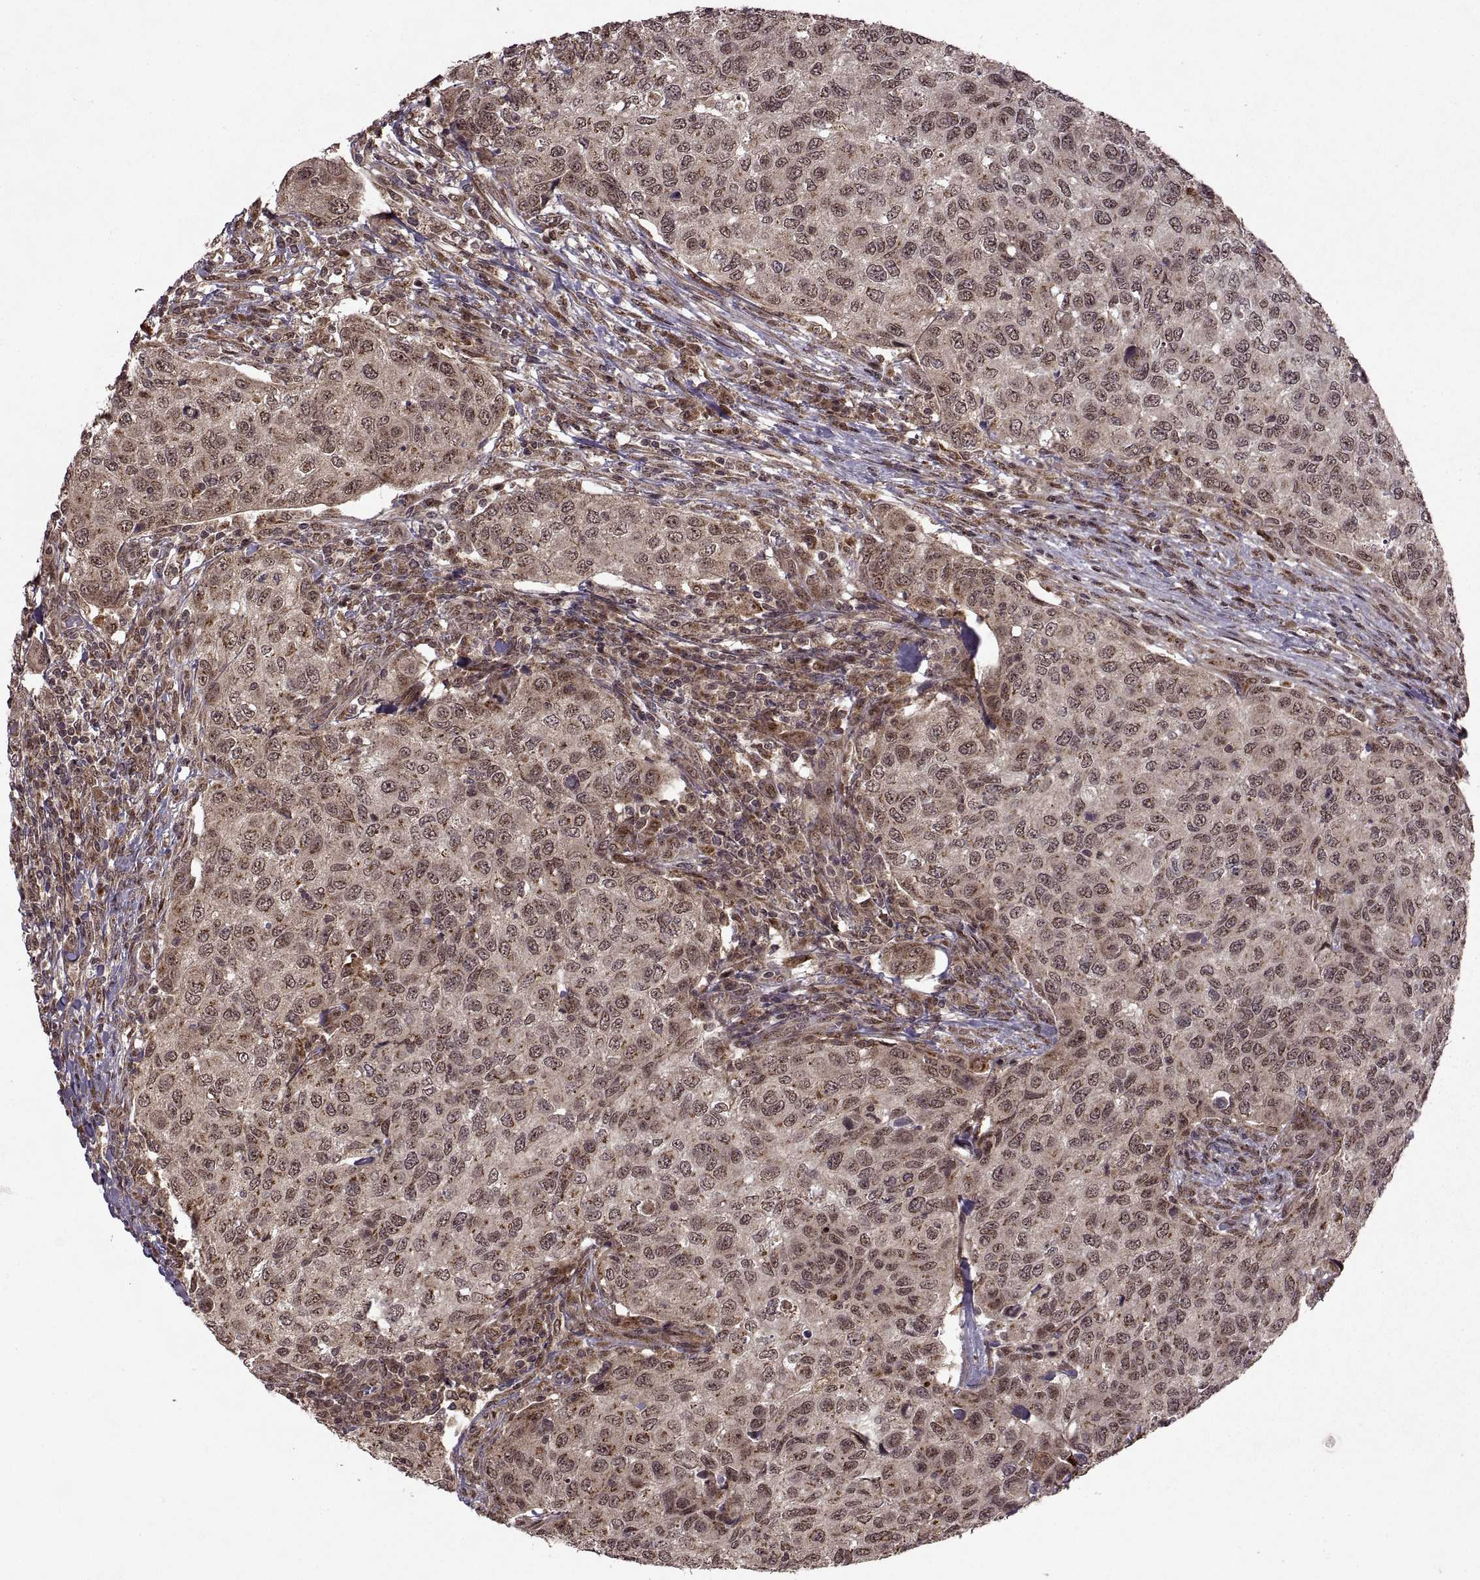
{"staining": {"intensity": "moderate", "quantity": ">75%", "location": "cytoplasmic/membranous,nuclear"}, "tissue": "urothelial cancer", "cell_type": "Tumor cells", "image_type": "cancer", "snomed": [{"axis": "morphology", "description": "Urothelial carcinoma, High grade"}, {"axis": "topography", "description": "Urinary bladder"}], "caption": "Protein expression analysis of high-grade urothelial carcinoma displays moderate cytoplasmic/membranous and nuclear expression in about >75% of tumor cells.", "gene": "PTOV1", "patient": {"sex": "female", "age": 78}}